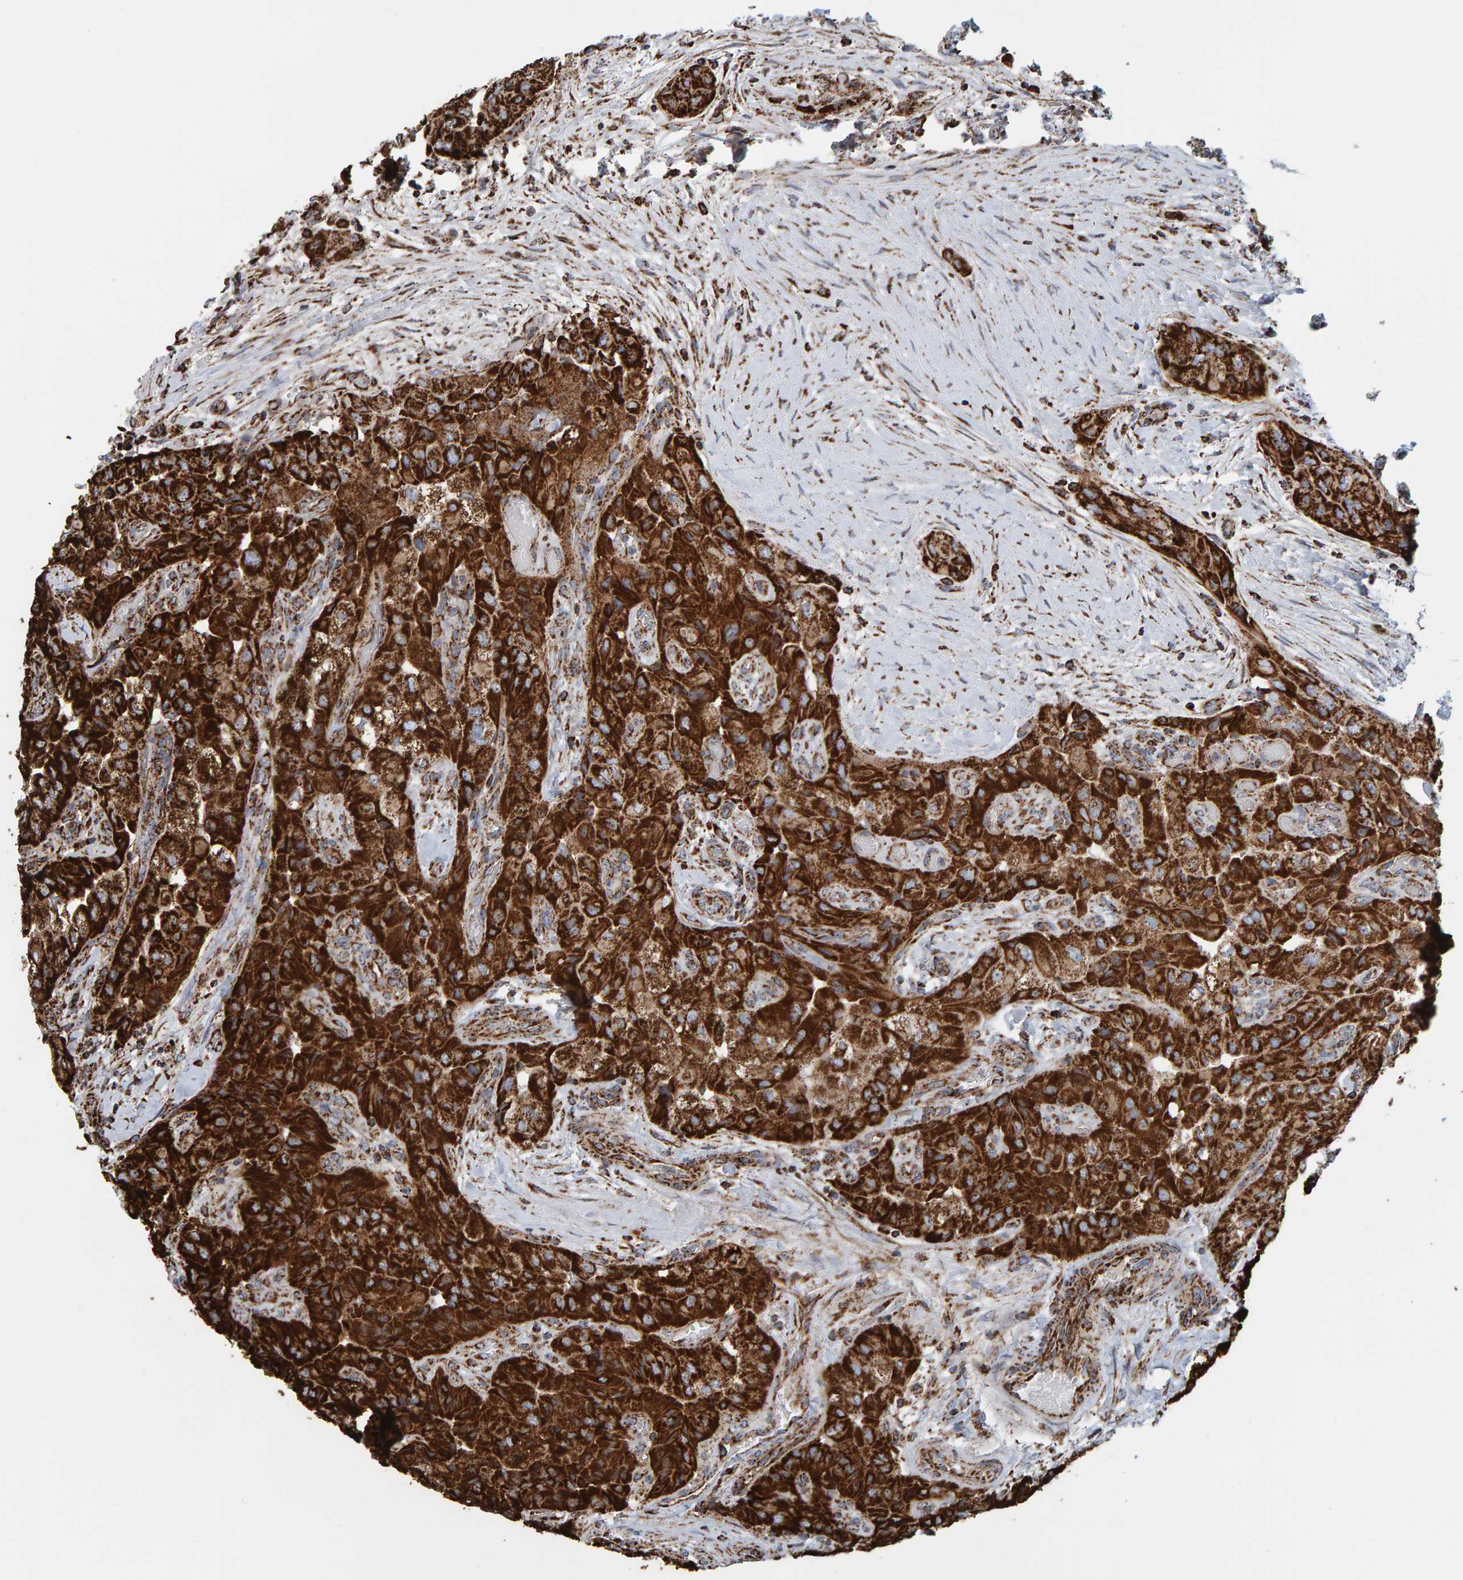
{"staining": {"intensity": "strong", "quantity": ">75%", "location": "cytoplasmic/membranous"}, "tissue": "thyroid cancer", "cell_type": "Tumor cells", "image_type": "cancer", "snomed": [{"axis": "morphology", "description": "Papillary adenocarcinoma, NOS"}, {"axis": "topography", "description": "Thyroid gland"}], "caption": "Protein staining of thyroid cancer tissue shows strong cytoplasmic/membranous positivity in about >75% of tumor cells.", "gene": "MRPL45", "patient": {"sex": "female", "age": 59}}